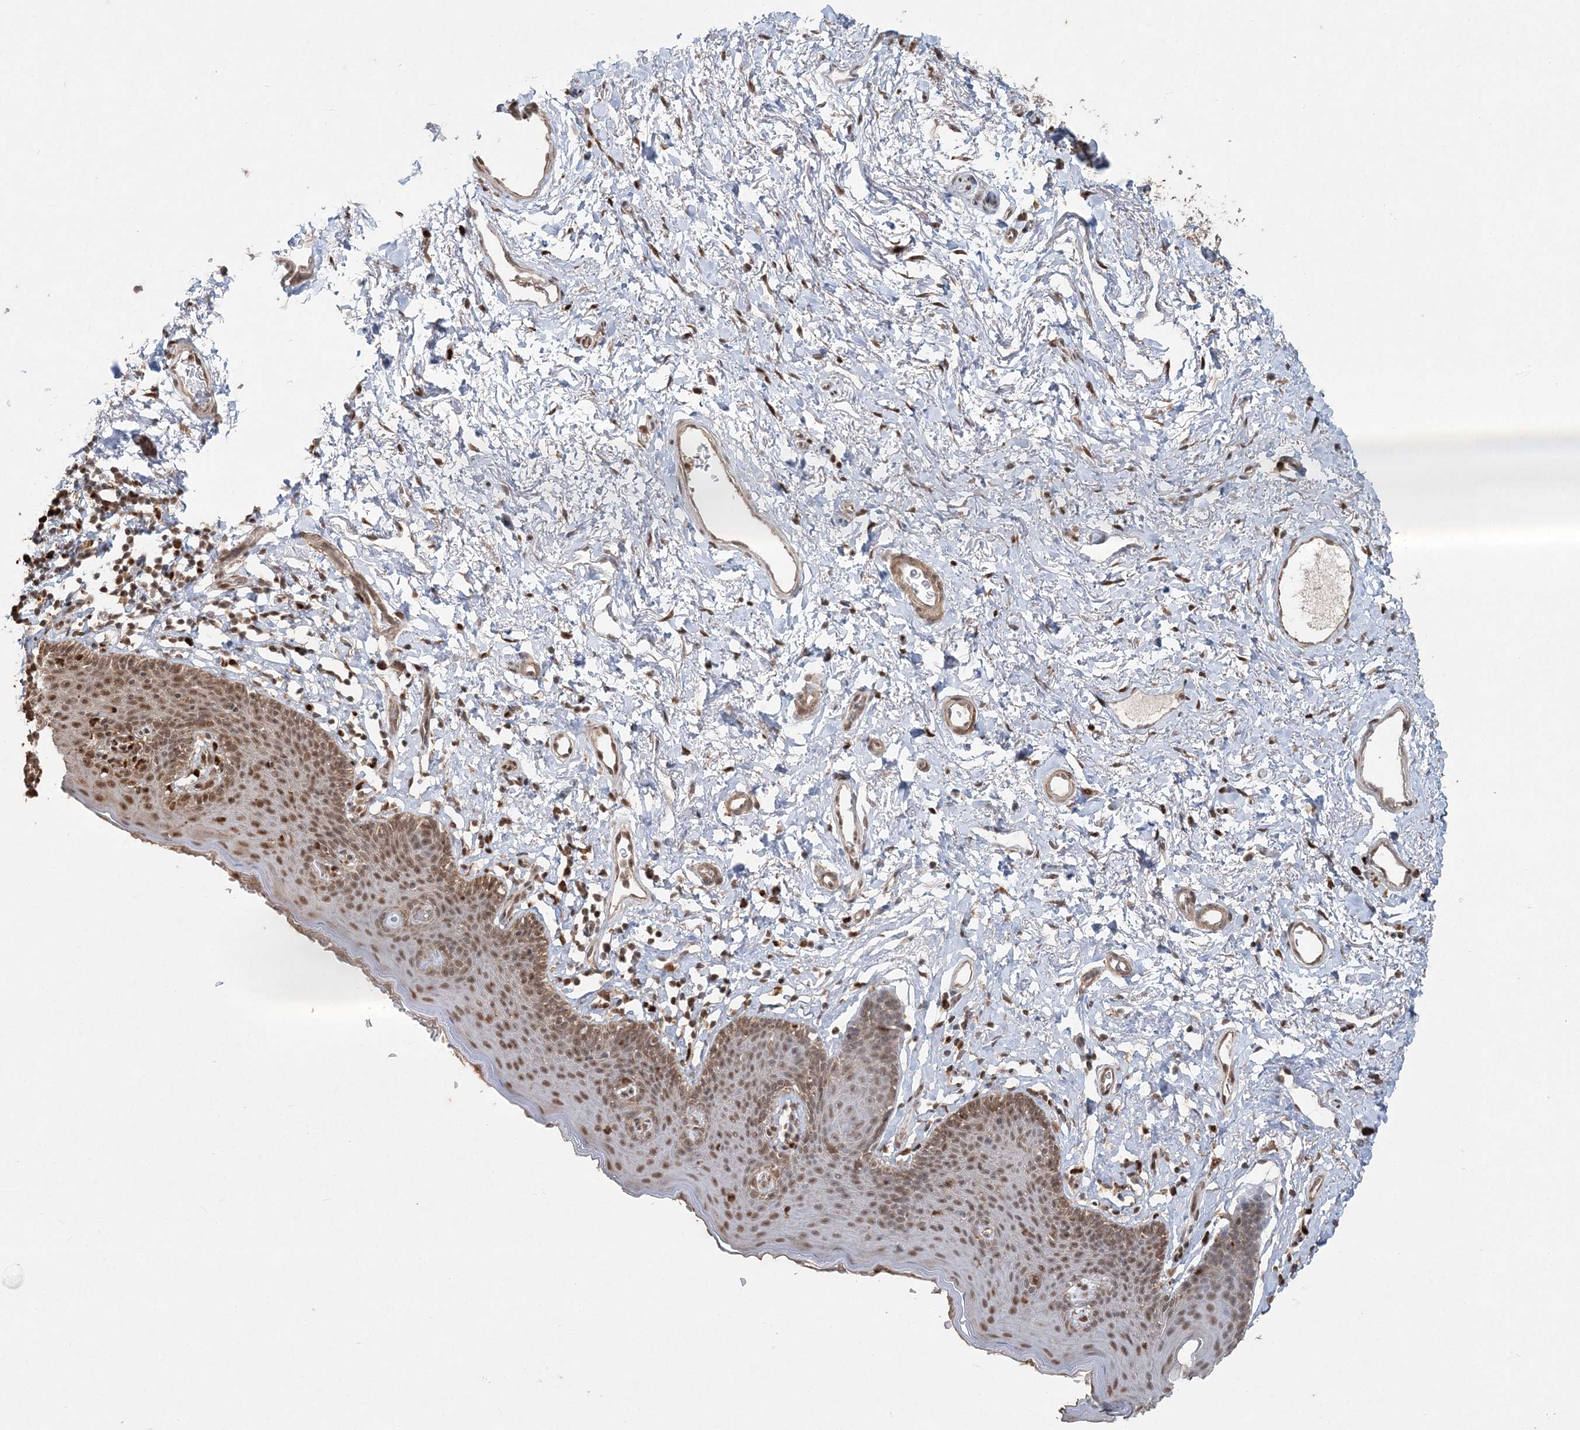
{"staining": {"intensity": "moderate", "quantity": ">75%", "location": "nuclear"}, "tissue": "skin", "cell_type": "Epidermal cells", "image_type": "normal", "snomed": [{"axis": "morphology", "description": "Normal tissue, NOS"}, {"axis": "topography", "description": "Vulva"}], "caption": "IHC photomicrograph of benign human skin stained for a protein (brown), which demonstrates medium levels of moderate nuclear positivity in approximately >75% of epidermal cells.", "gene": "SLU7", "patient": {"sex": "female", "age": 66}}